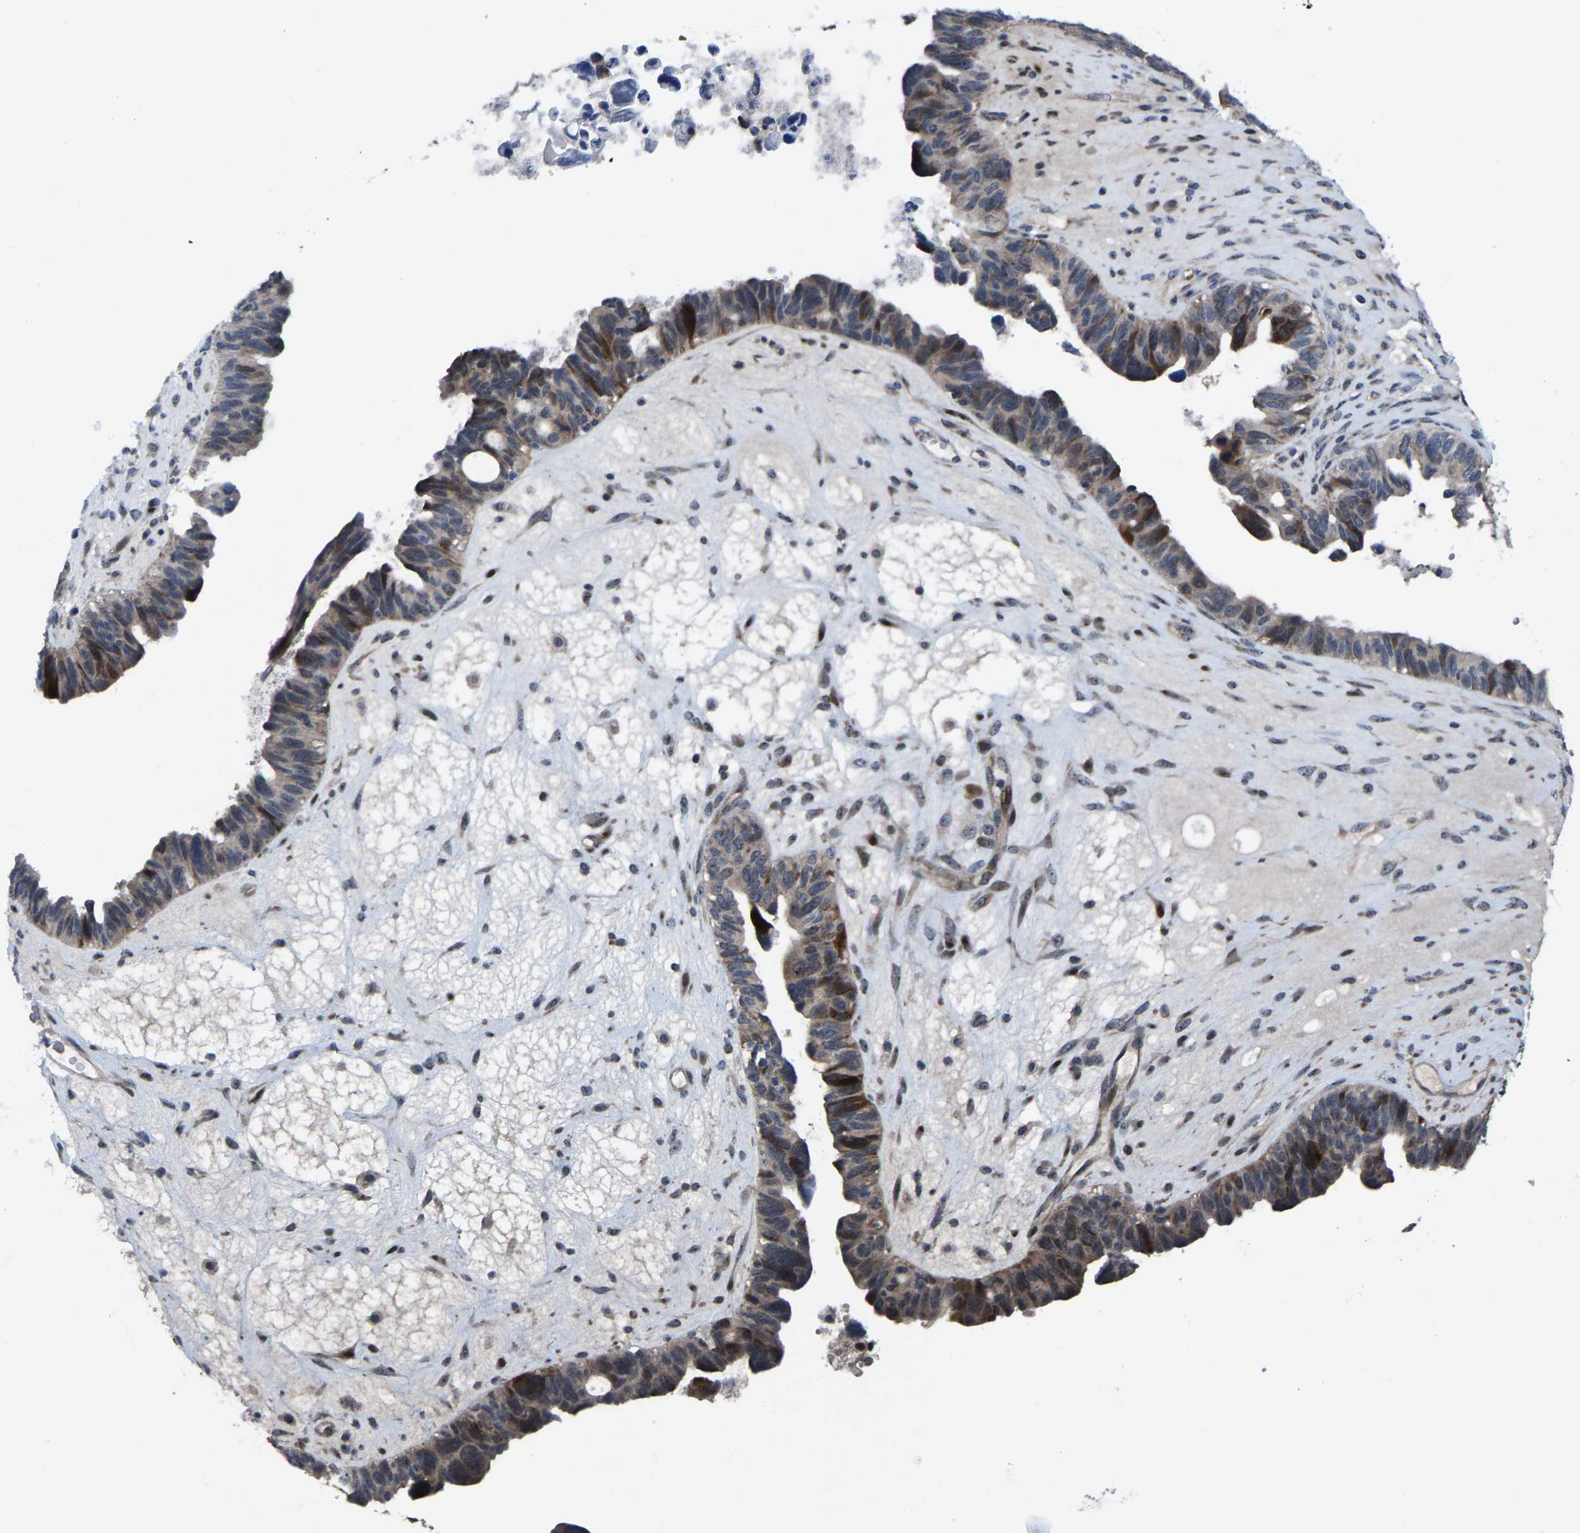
{"staining": {"intensity": "strong", "quantity": "25%-75%", "location": "cytoplasmic/membranous"}, "tissue": "ovarian cancer", "cell_type": "Tumor cells", "image_type": "cancer", "snomed": [{"axis": "morphology", "description": "Cystadenocarcinoma, serous, NOS"}, {"axis": "topography", "description": "Ovary"}], "caption": "Ovarian cancer (serous cystadenocarcinoma) tissue reveals strong cytoplasmic/membranous staining in about 25%-75% of tumor cells Using DAB (brown) and hematoxylin (blue) stains, captured at high magnification using brightfield microscopy.", "gene": "HAUS6", "patient": {"sex": "female", "age": 79}}